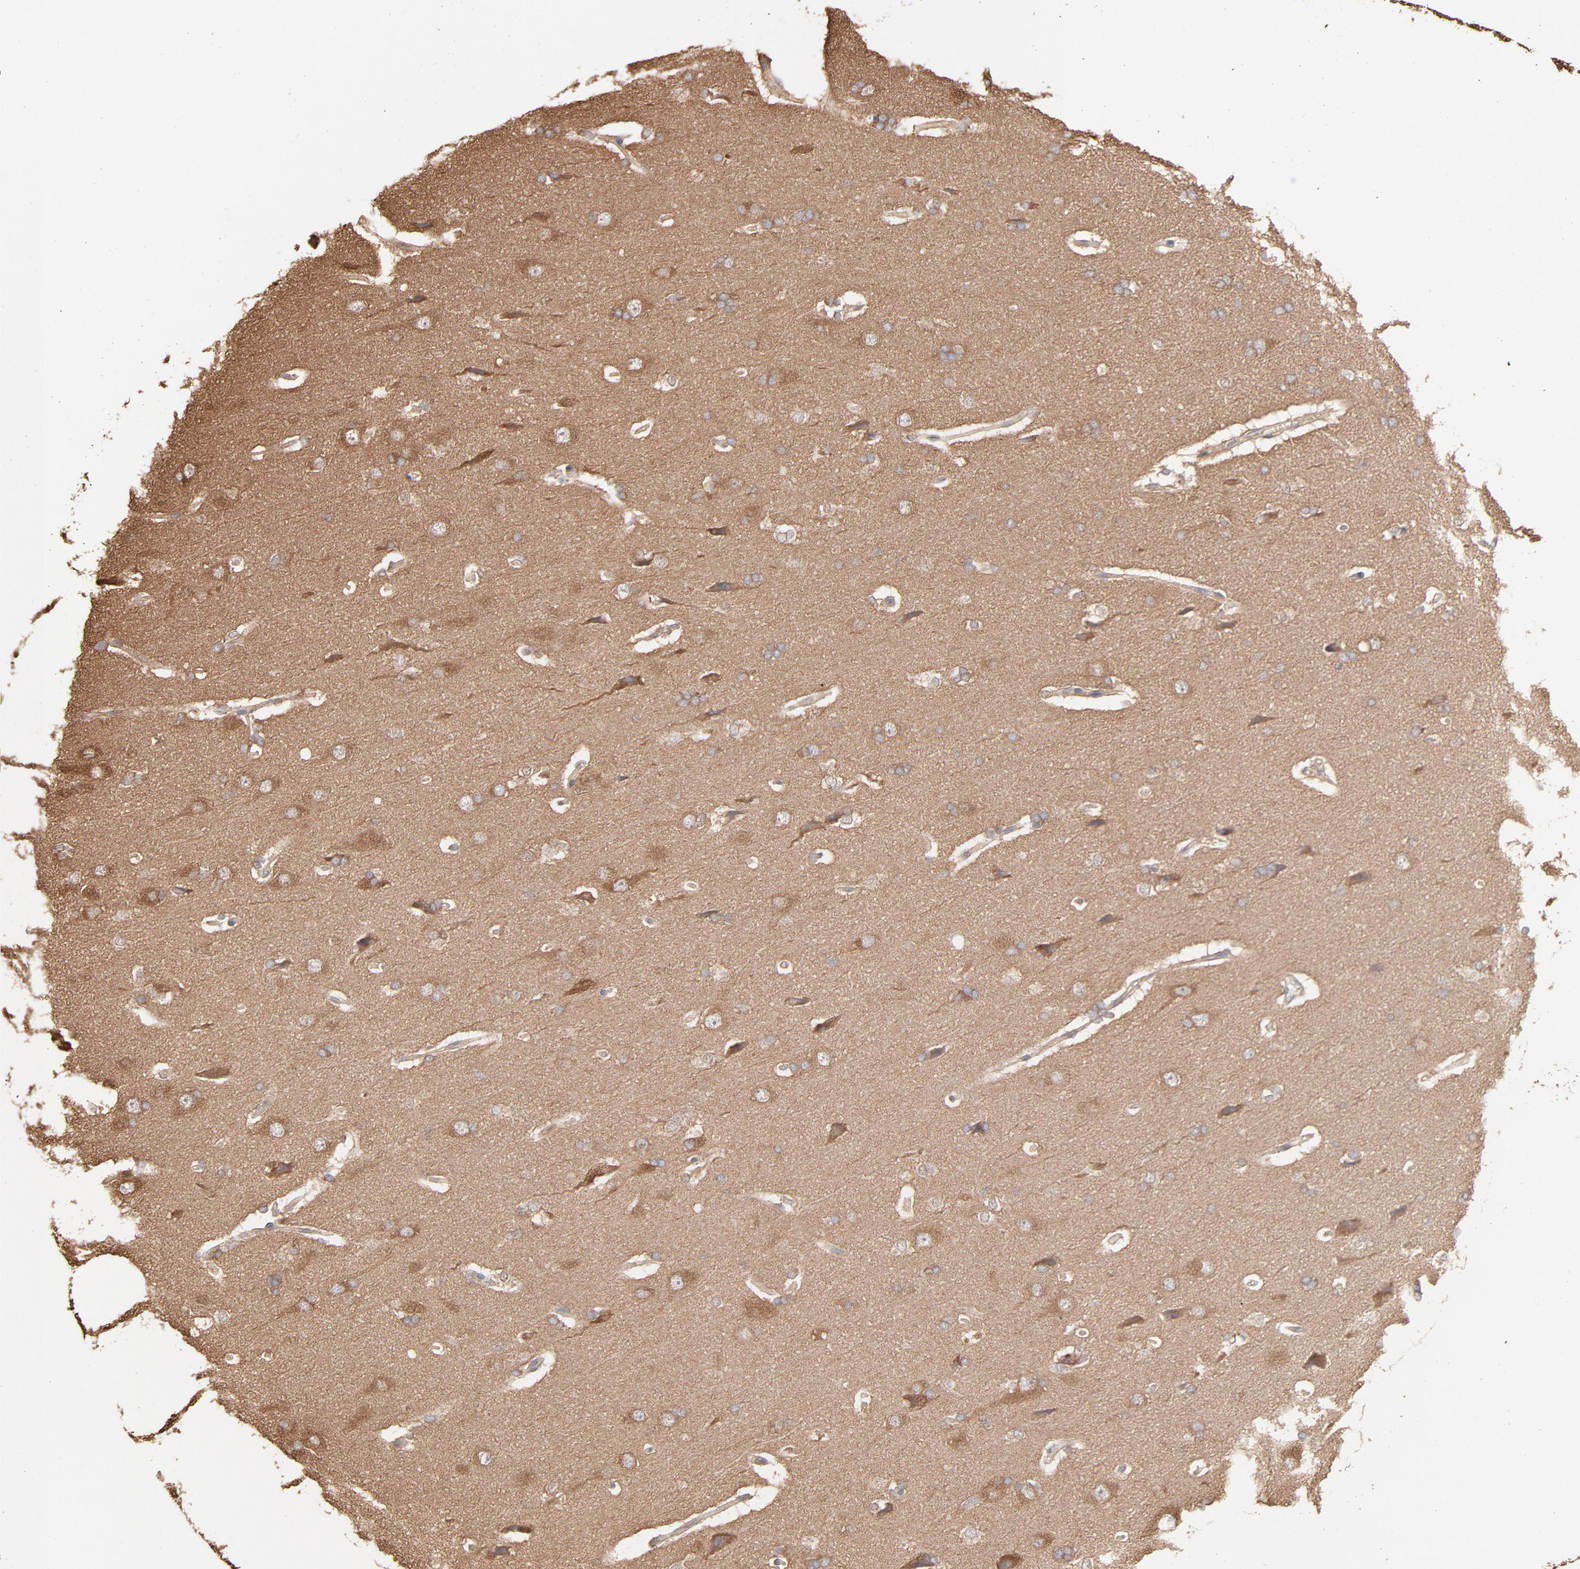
{"staining": {"intensity": "negative", "quantity": "none", "location": "none"}, "tissue": "cerebral cortex", "cell_type": "Endothelial cells", "image_type": "normal", "snomed": [{"axis": "morphology", "description": "Normal tissue, NOS"}, {"axis": "topography", "description": "Cerebral cortex"}], "caption": "This is an IHC image of benign human cerebral cortex. There is no positivity in endothelial cells.", "gene": "PPP2CA", "patient": {"sex": "male", "age": 62}}